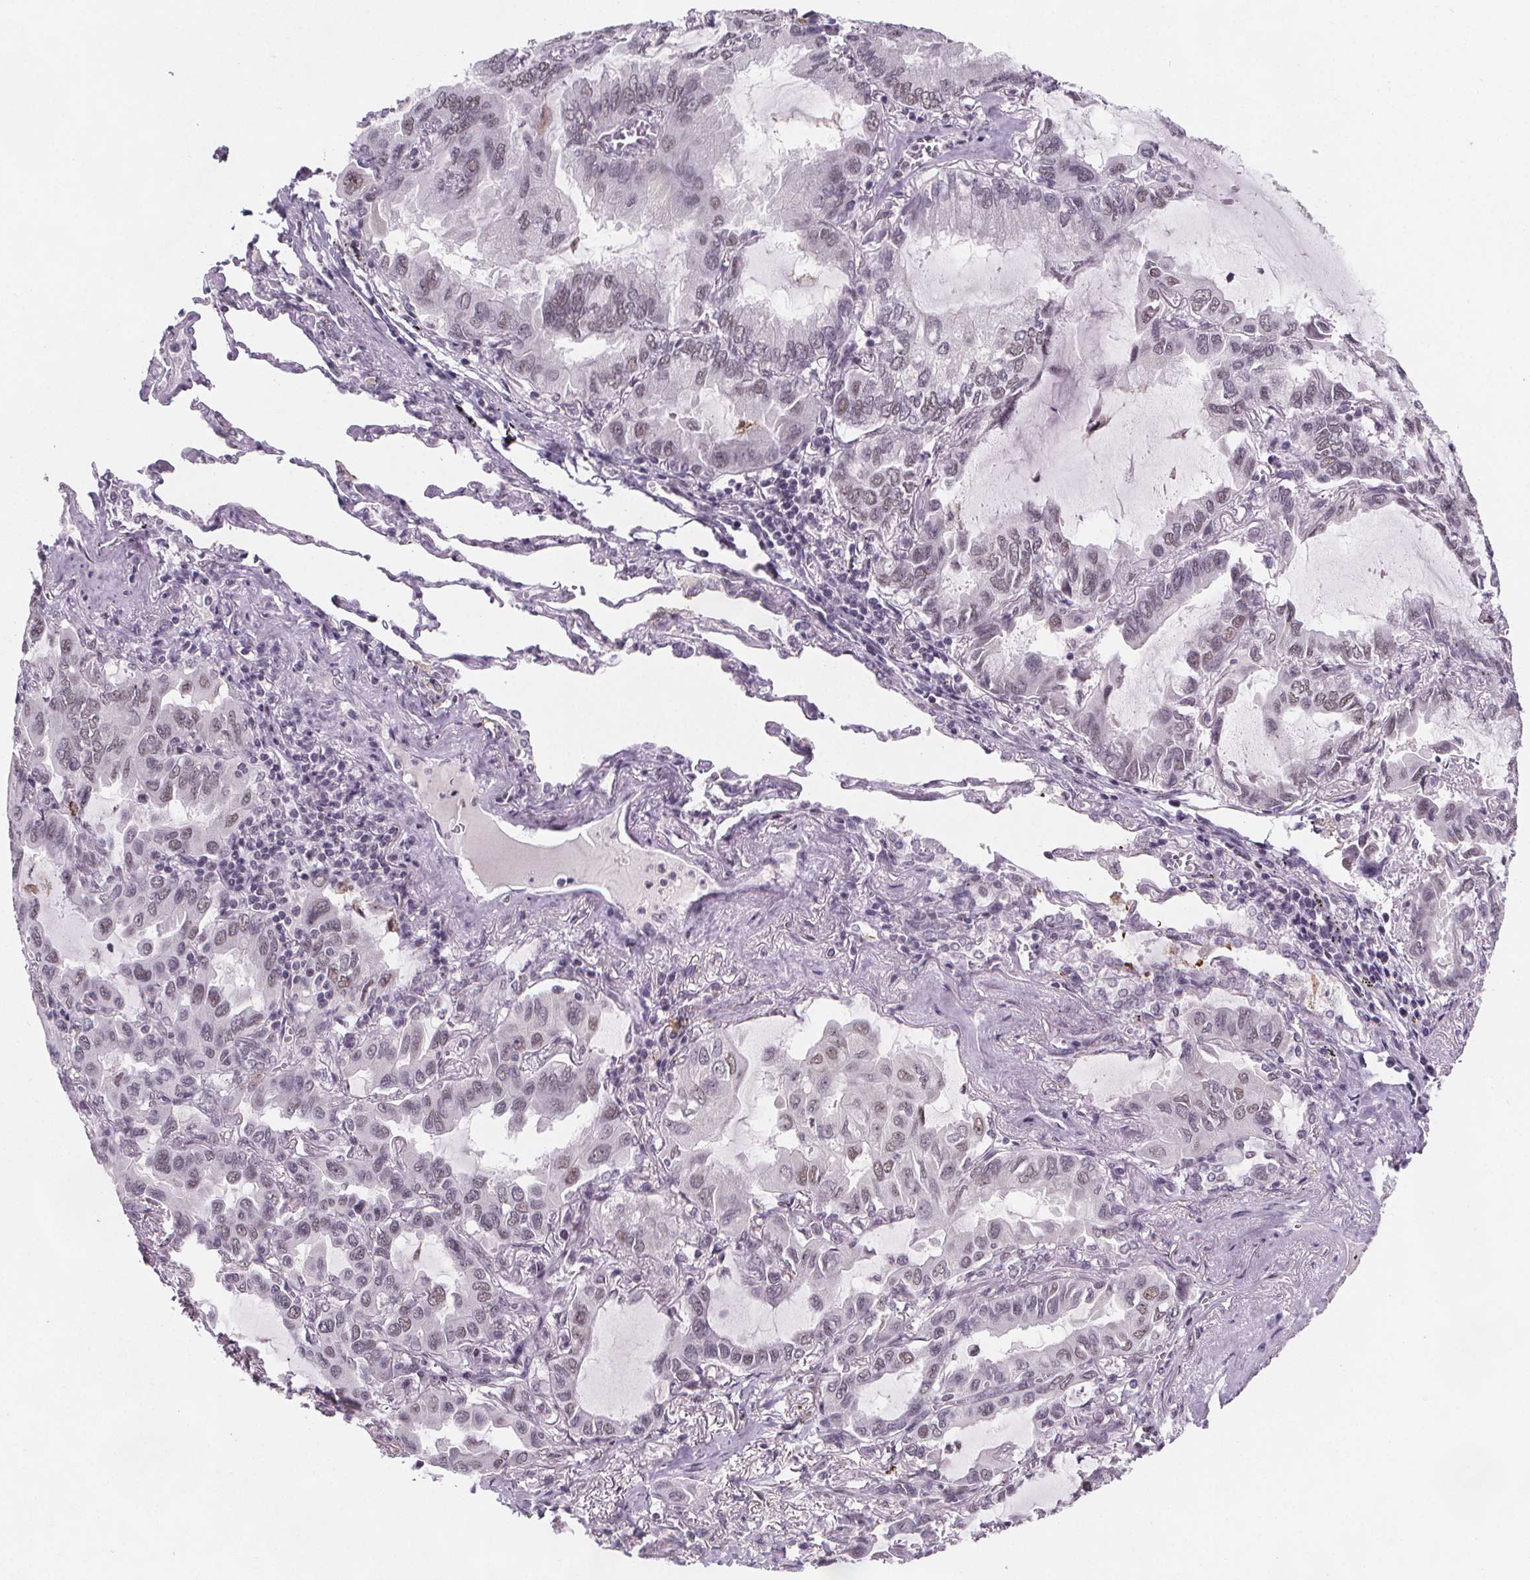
{"staining": {"intensity": "moderate", "quantity": "25%-75%", "location": "nuclear"}, "tissue": "lung cancer", "cell_type": "Tumor cells", "image_type": "cancer", "snomed": [{"axis": "morphology", "description": "Adenocarcinoma, NOS"}, {"axis": "topography", "description": "Lung"}], "caption": "Immunohistochemical staining of human lung cancer (adenocarcinoma) shows moderate nuclear protein expression in about 25%-75% of tumor cells.", "gene": "ZNF572", "patient": {"sex": "male", "age": 64}}